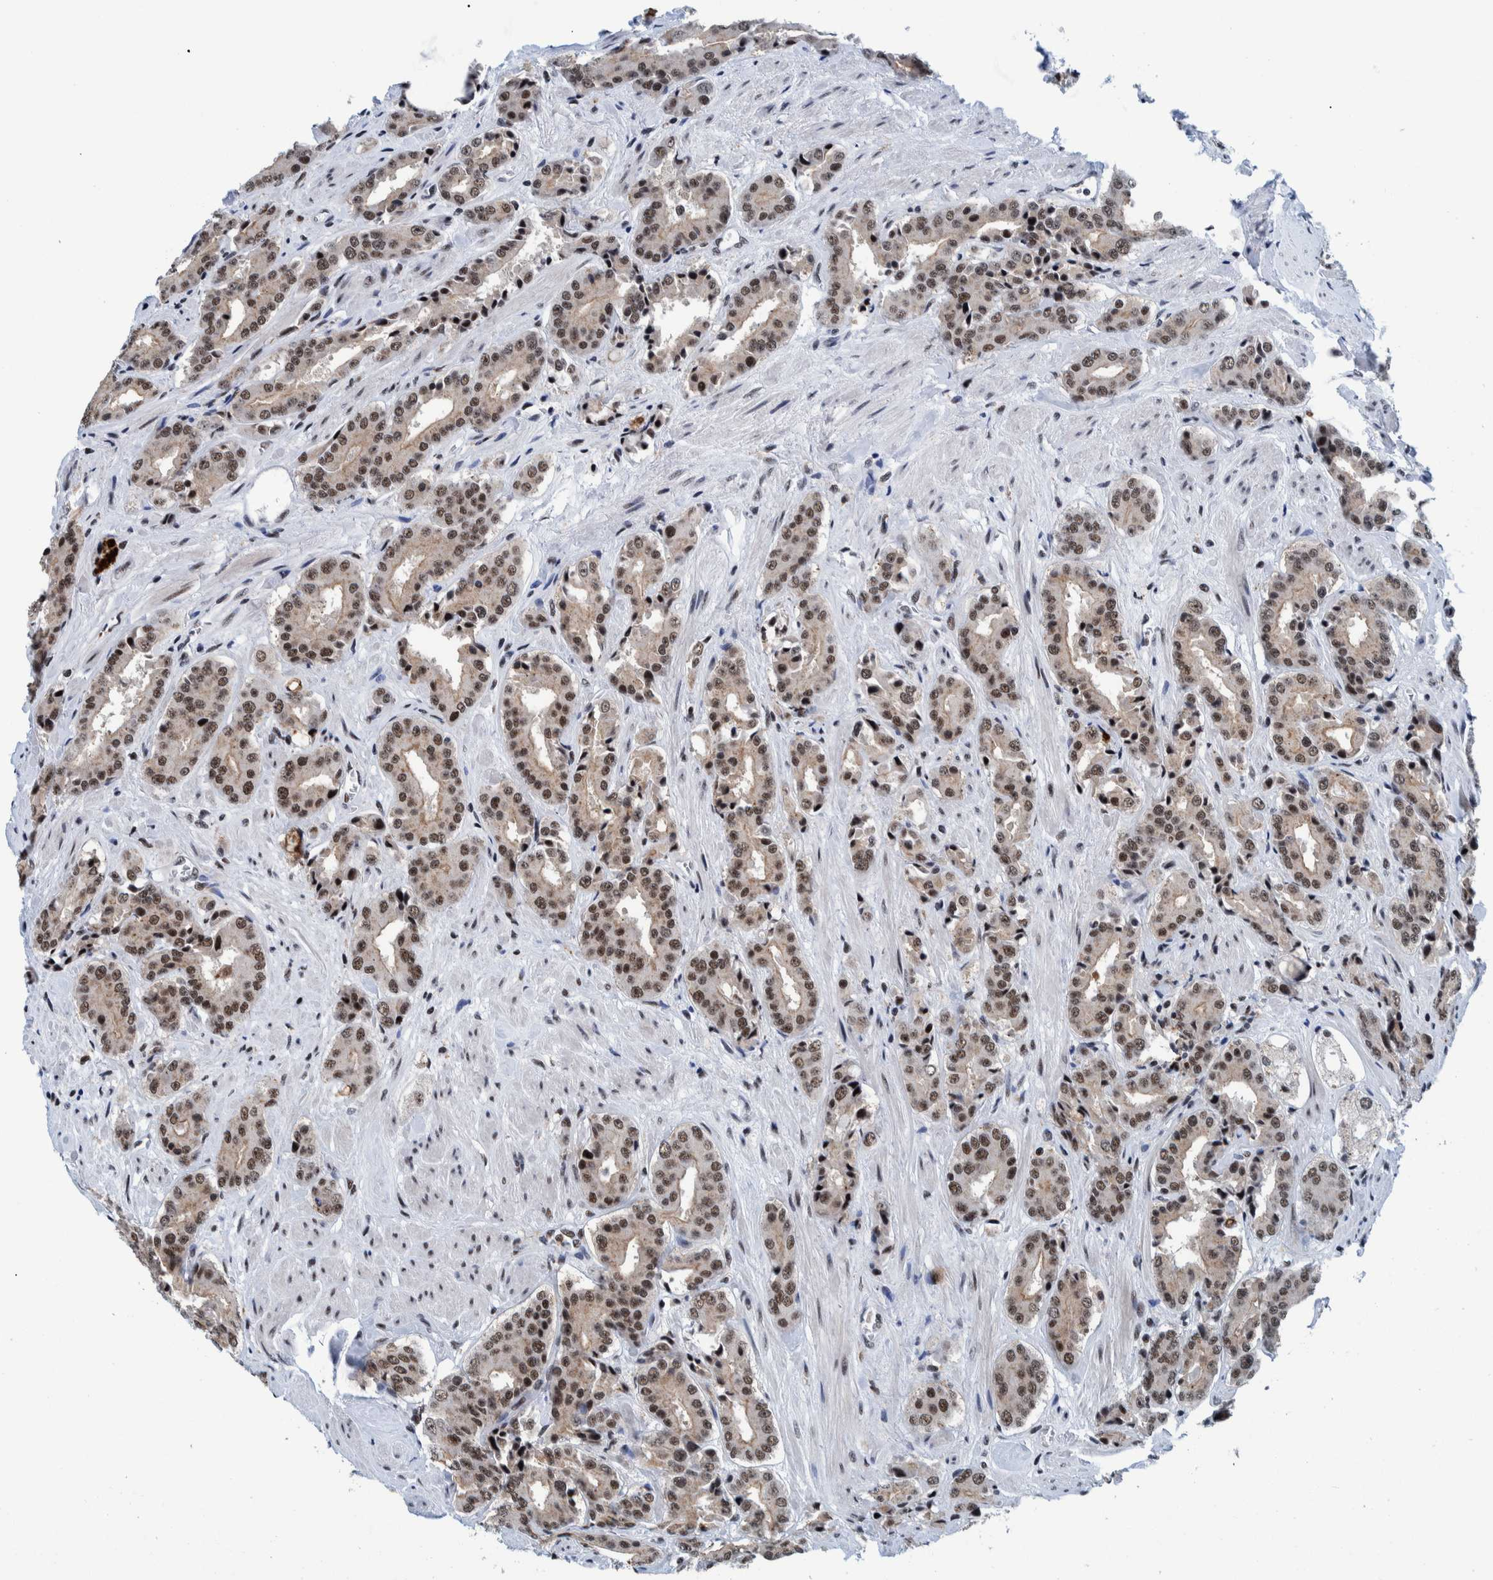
{"staining": {"intensity": "moderate", "quantity": ">75%", "location": "nuclear"}, "tissue": "prostate cancer", "cell_type": "Tumor cells", "image_type": "cancer", "snomed": [{"axis": "morphology", "description": "Adenocarcinoma, High grade"}, {"axis": "topography", "description": "Prostate"}], "caption": "Moderate nuclear protein expression is appreciated in about >75% of tumor cells in prostate adenocarcinoma (high-grade).", "gene": "EFTUD2", "patient": {"sex": "male", "age": 71}}